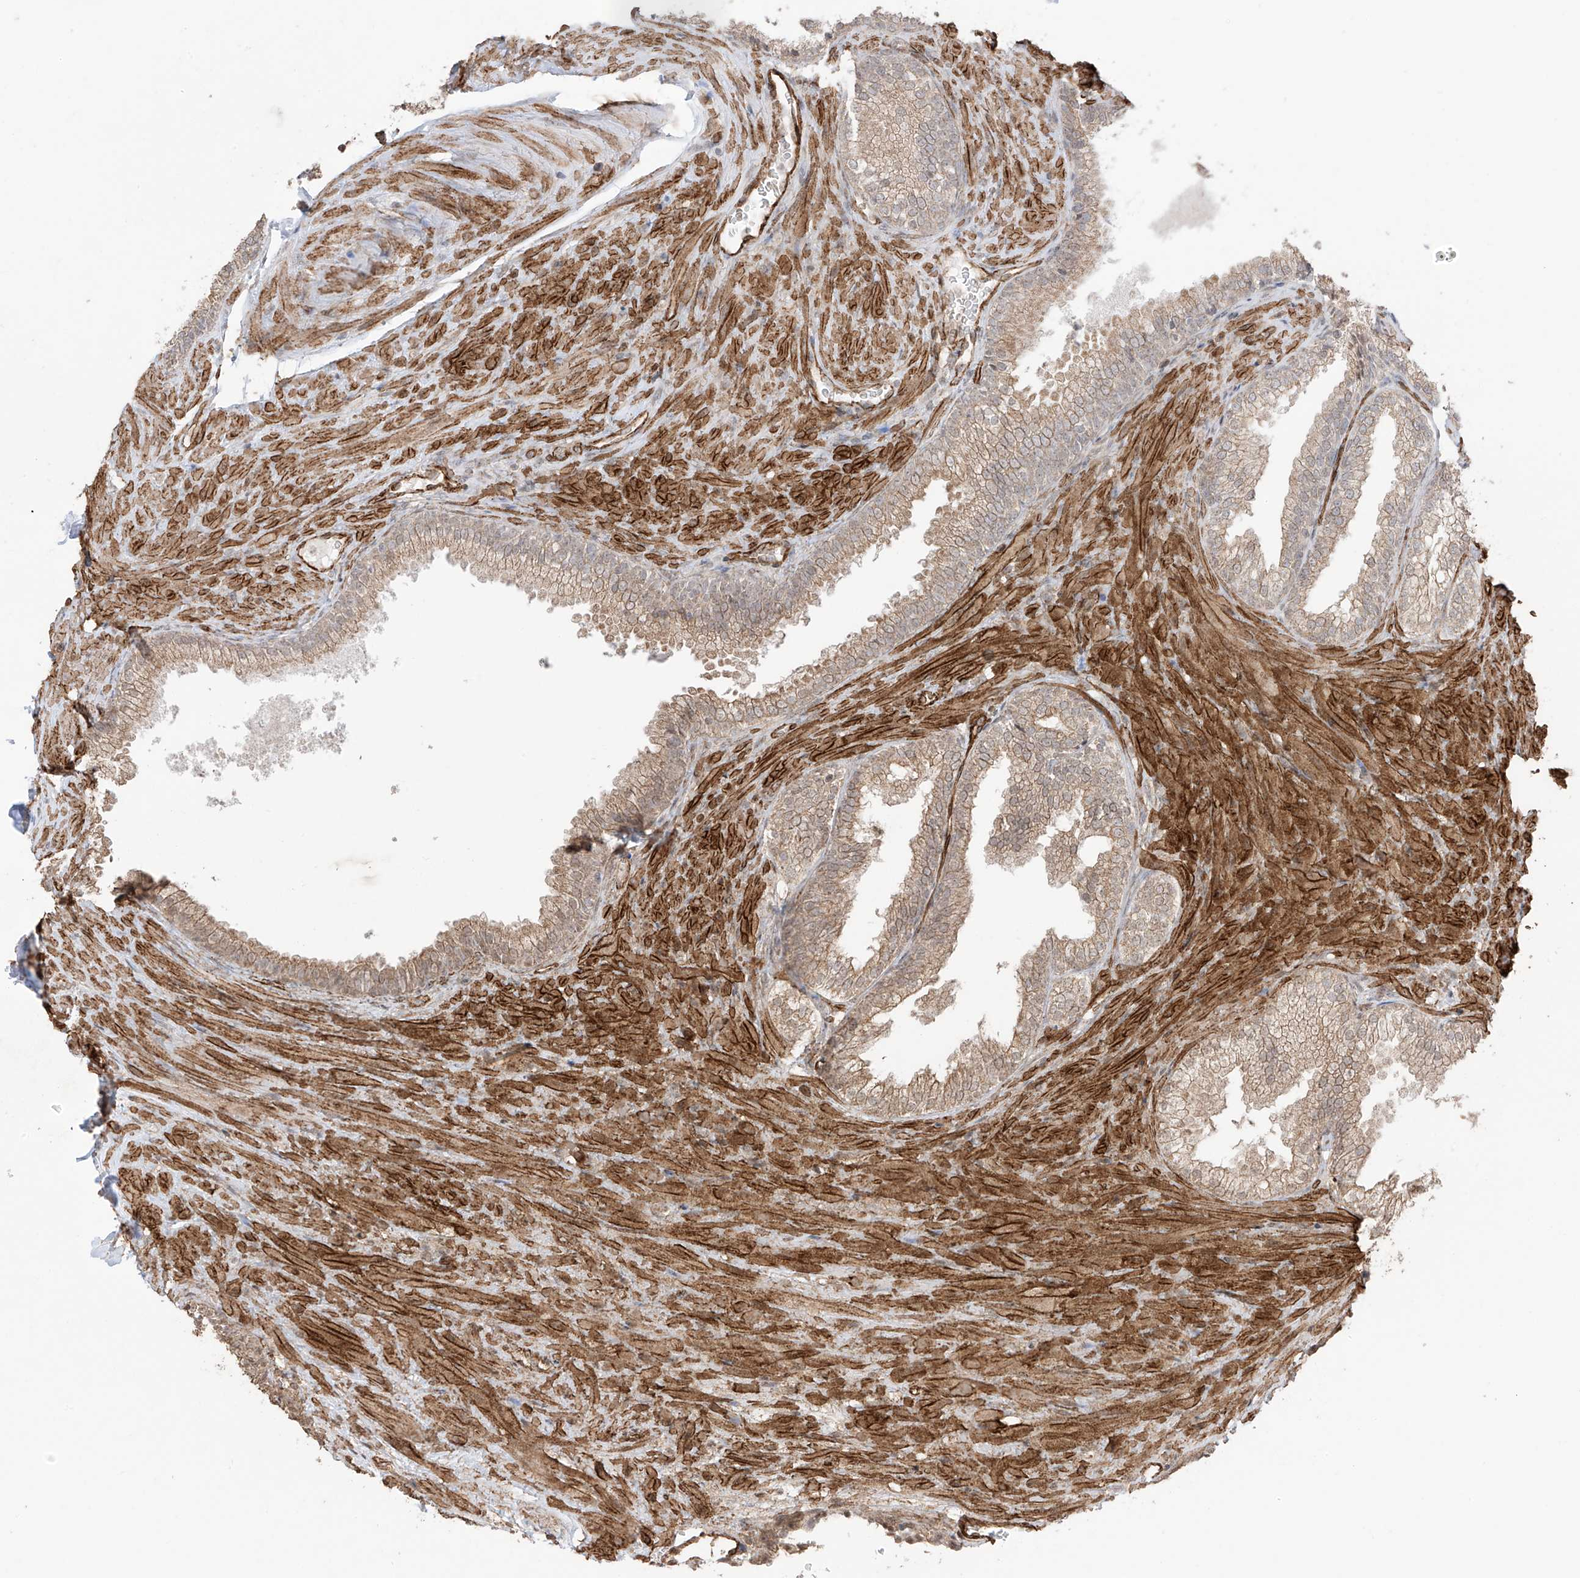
{"staining": {"intensity": "weak", "quantity": "25%-75%", "location": "cytoplasmic/membranous"}, "tissue": "prostate", "cell_type": "Glandular cells", "image_type": "normal", "snomed": [{"axis": "morphology", "description": "Normal tissue, NOS"}, {"axis": "topography", "description": "Prostate"}], "caption": "Glandular cells show low levels of weak cytoplasmic/membranous staining in approximately 25%-75% of cells in unremarkable human prostate. Ihc stains the protein of interest in brown and the nuclei are stained blue.", "gene": "TTLL5", "patient": {"sex": "male", "age": 76}}